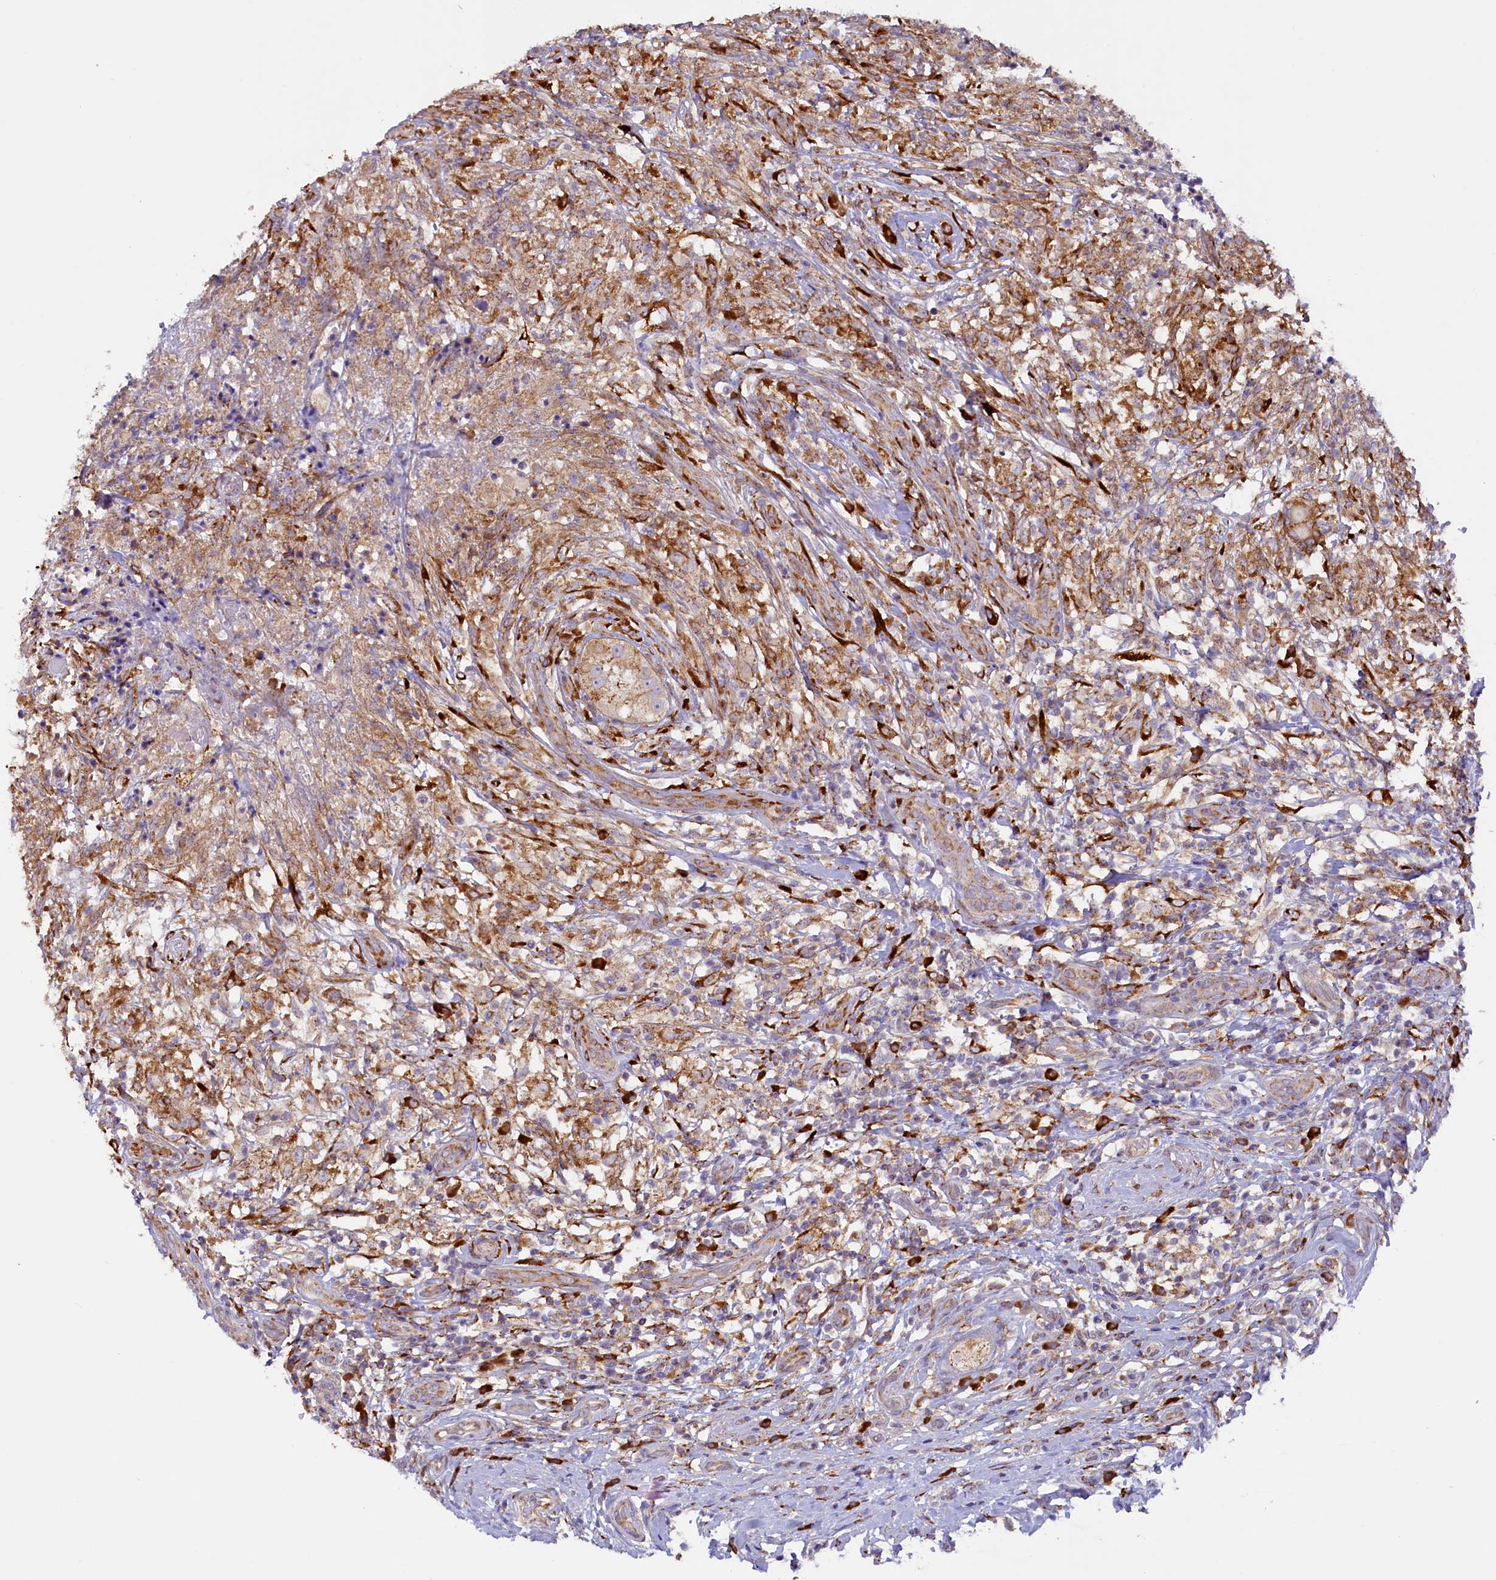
{"staining": {"intensity": "moderate", "quantity": ">75%", "location": "cytoplasmic/membranous"}, "tissue": "testis cancer", "cell_type": "Tumor cells", "image_type": "cancer", "snomed": [{"axis": "morphology", "description": "Seminoma, NOS"}, {"axis": "topography", "description": "Testis"}], "caption": "Protein positivity by immunohistochemistry exhibits moderate cytoplasmic/membranous expression in about >75% of tumor cells in testis cancer. The staining is performed using DAB (3,3'-diaminobenzidine) brown chromogen to label protein expression. The nuclei are counter-stained blue using hematoxylin.", "gene": "SSC5D", "patient": {"sex": "male", "age": 49}}